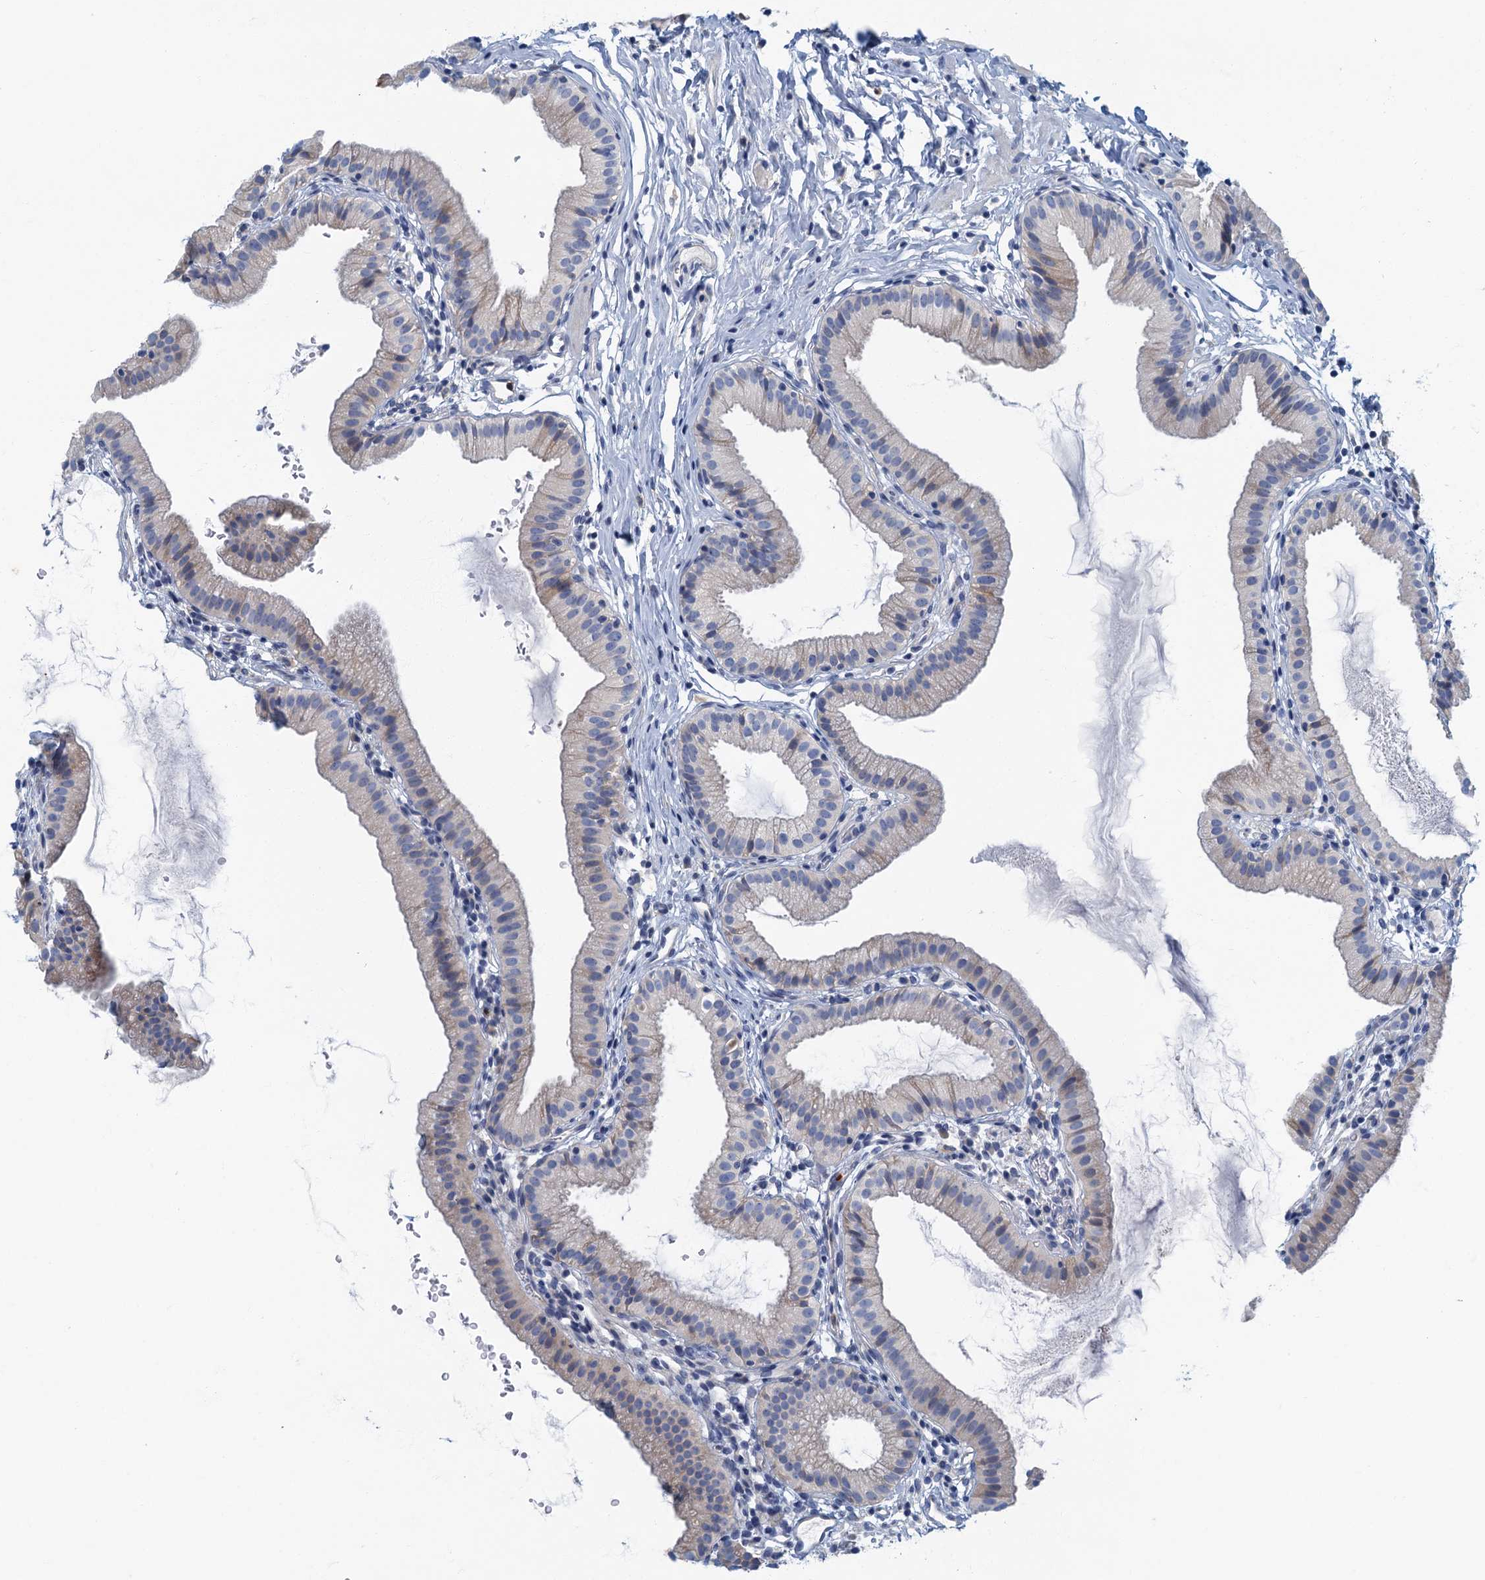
{"staining": {"intensity": "negative", "quantity": "none", "location": "none"}, "tissue": "gallbladder", "cell_type": "Glandular cells", "image_type": "normal", "snomed": [{"axis": "morphology", "description": "Normal tissue, NOS"}, {"axis": "topography", "description": "Gallbladder"}], "caption": "High magnification brightfield microscopy of benign gallbladder stained with DAB (3,3'-diaminobenzidine) (brown) and counterstained with hematoxylin (blue): glandular cells show no significant expression.", "gene": "ANKDD1A", "patient": {"sex": "female", "age": 46}}